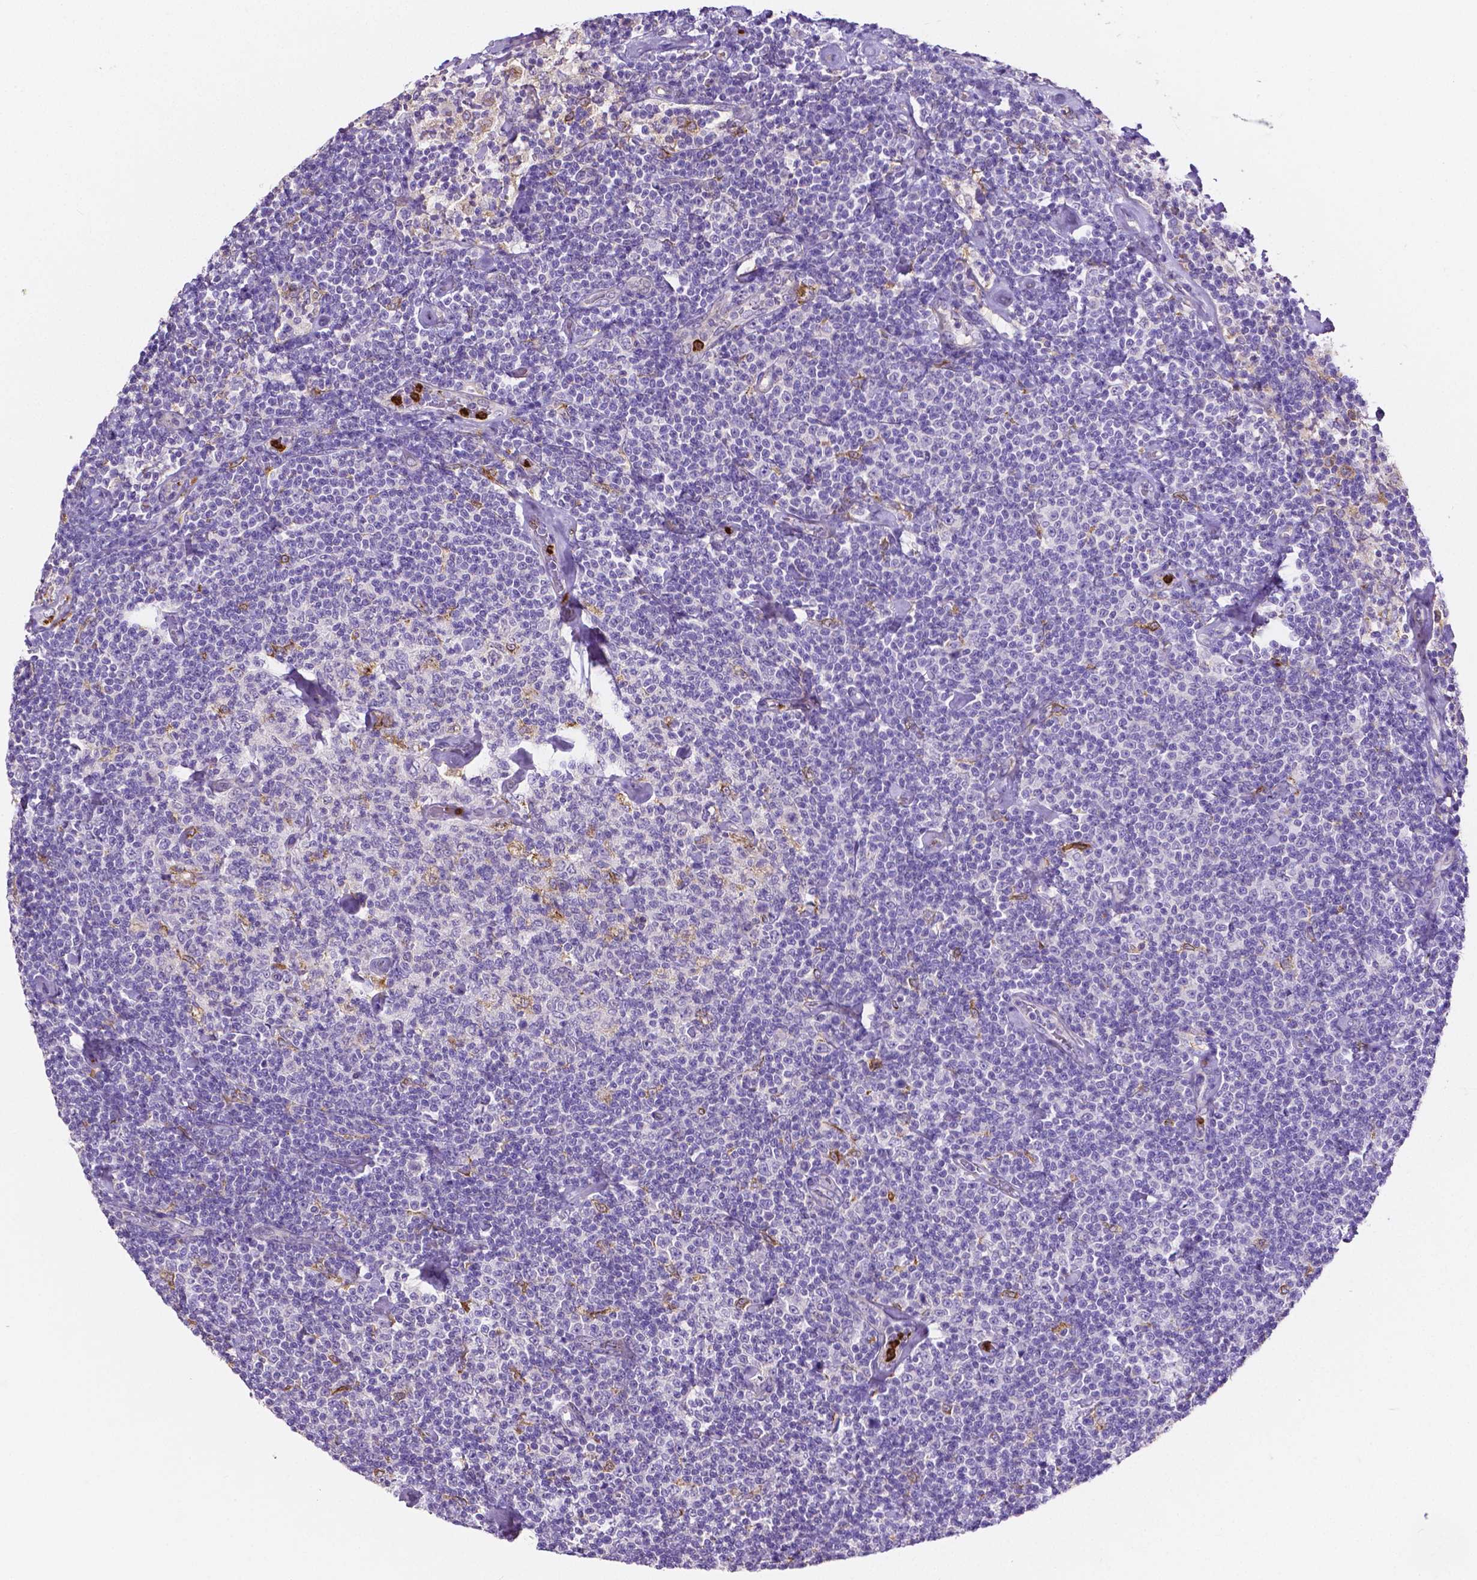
{"staining": {"intensity": "negative", "quantity": "none", "location": "none"}, "tissue": "lymphoma", "cell_type": "Tumor cells", "image_type": "cancer", "snomed": [{"axis": "morphology", "description": "Malignant lymphoma, non-Hodgkin's type, Low grade"}, {"axis": "topography", "description": "Lymph node"}], "caption": "The micrograph exhibits no significant staining in tumor cells of low-grade malignant lymphoma, non-Hodgkin's type.", "gene": "MMP9", "patient": {"sex": "male", "age": 81}}